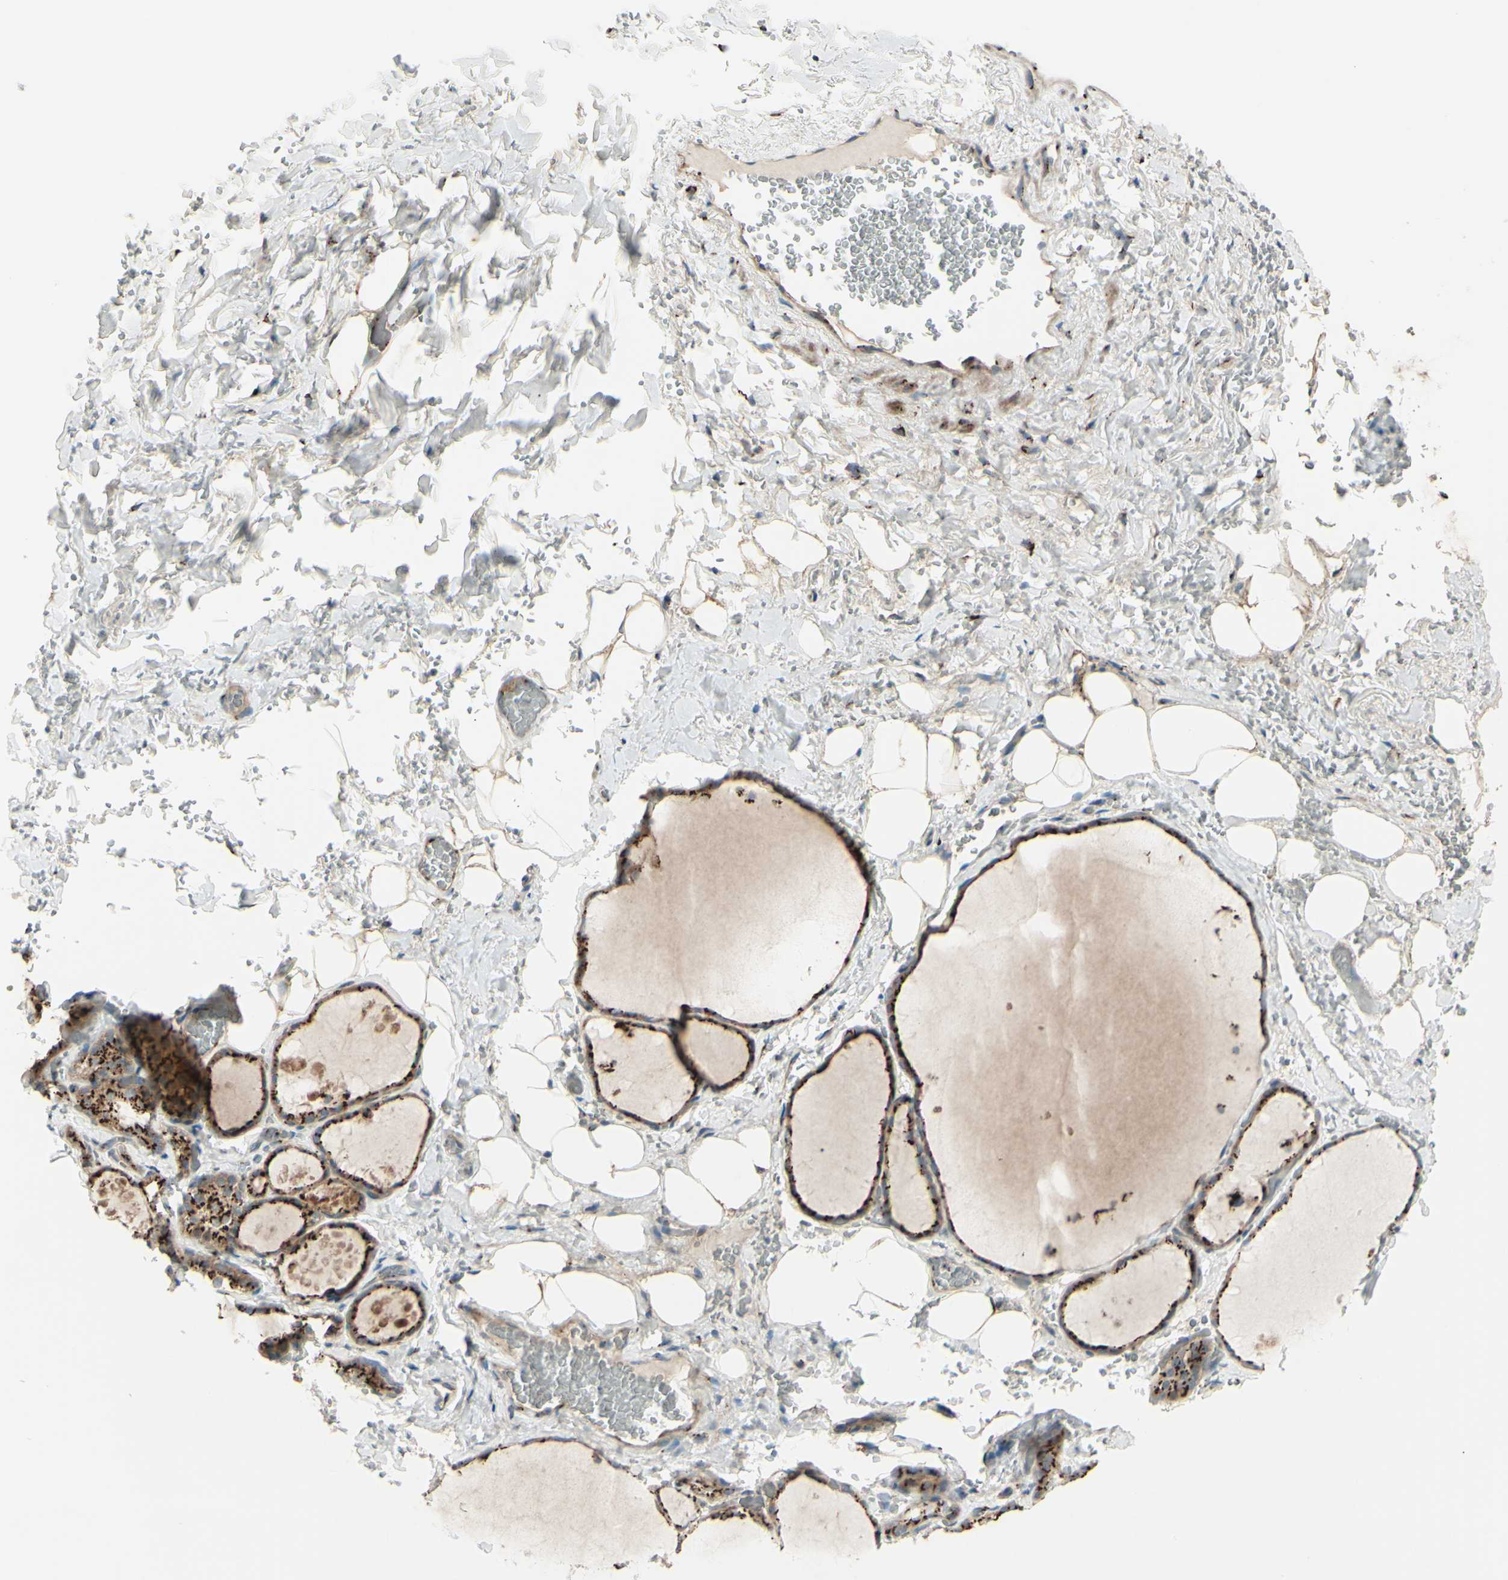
{"staining": {"intensity": "moderate", "quantity": ">75%", "location": "cytoplasmic/membranous"}, "tissue": "thyroid gland", "cell_type": "Glandular cells", "image_type": "normal", "snomed": [{"axis": "morphology", "description": "Normal tissue, NOS"}, {"axis": "topography", "description": "Thyroid gland"}], "caption": "An immunohistochemistry (IHC) histopathology image of unremarkable tissue is shown. Protein staining in brown shows moderate cytoplasmic/membranous positivity in thyroid gland within glandular cells.", "gene": "BPNT2", "patient": {"sex": "male", "age": 61}}